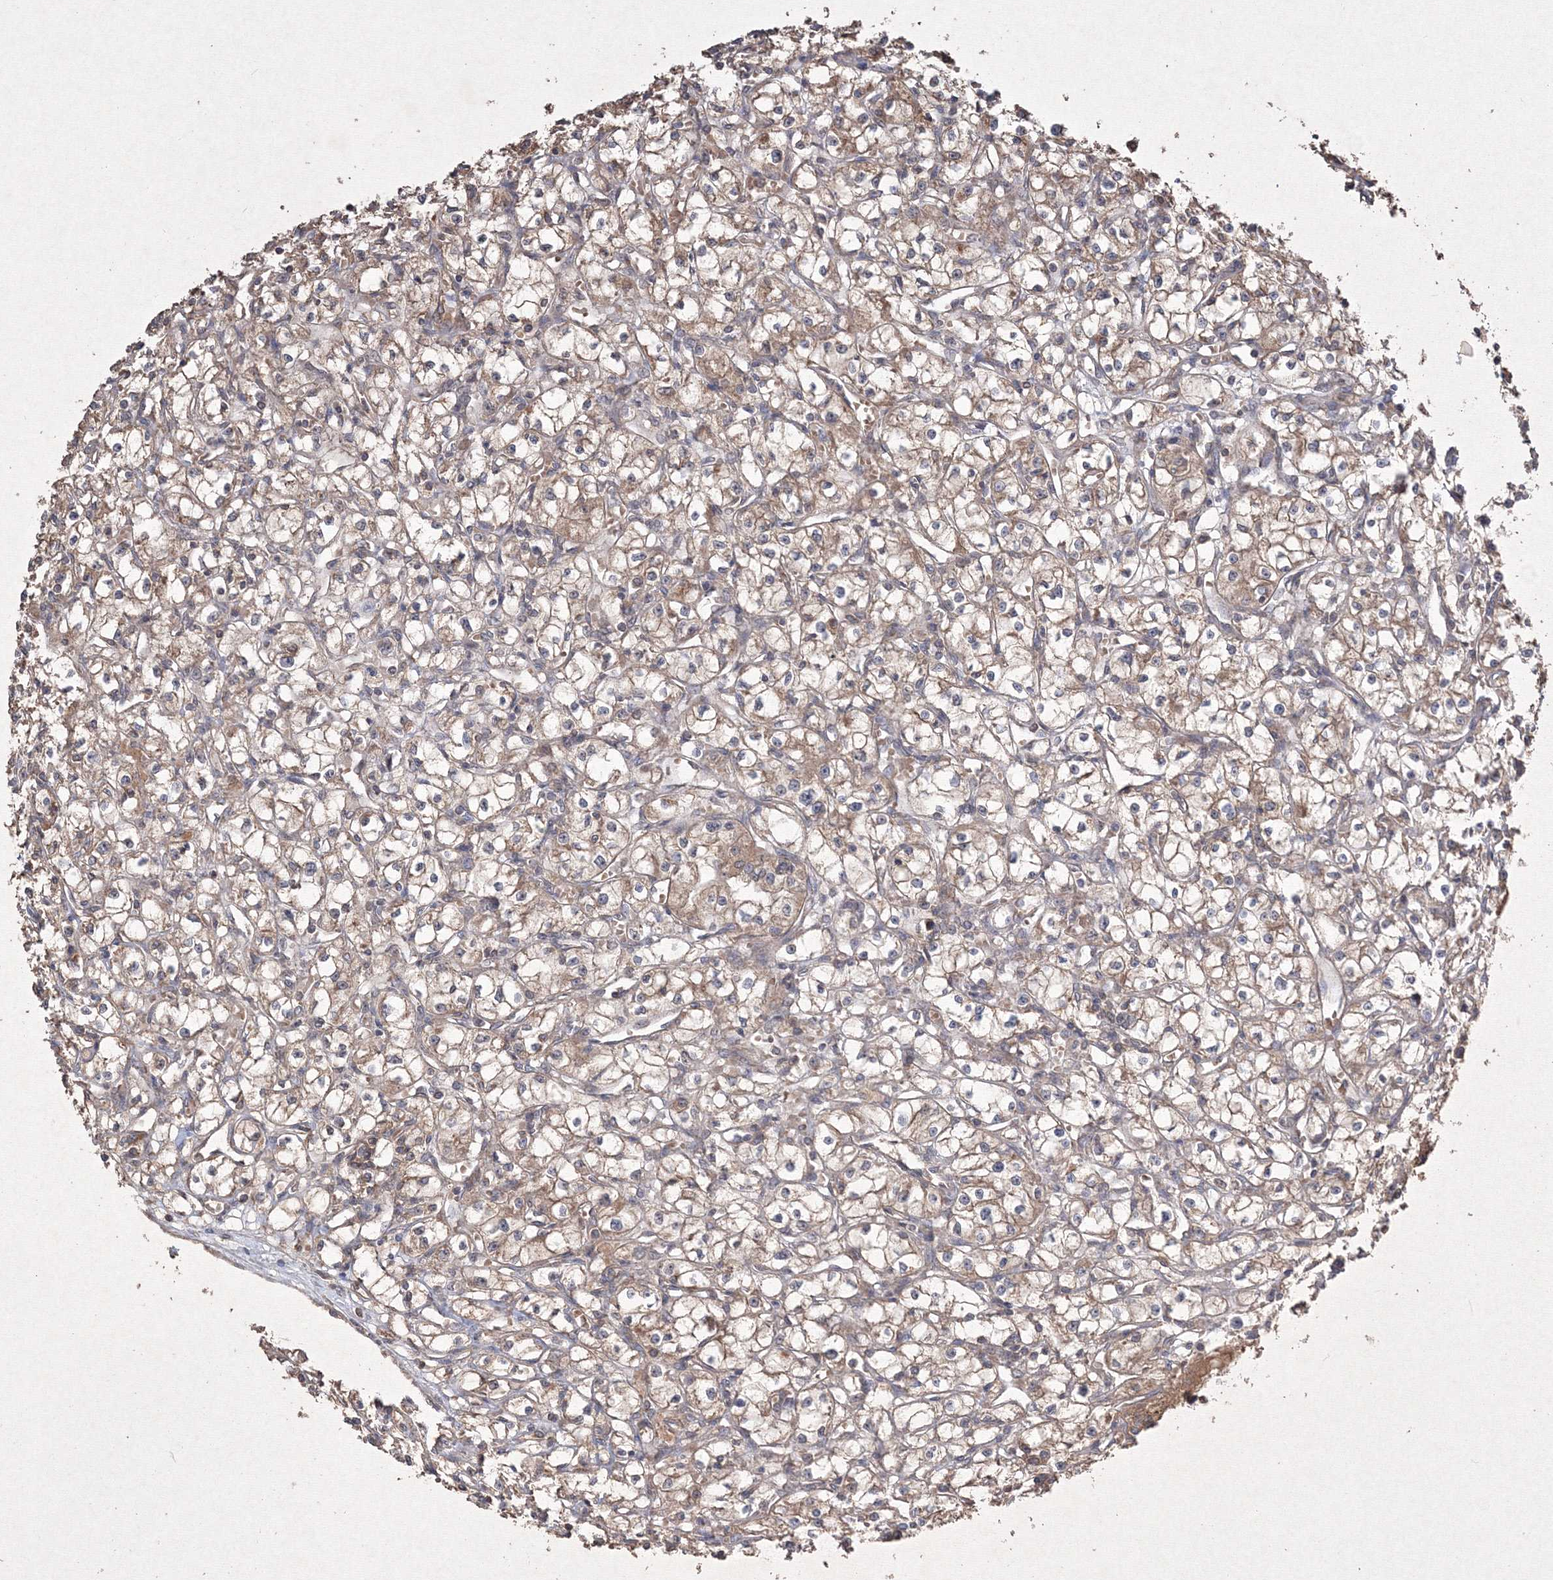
{"staining": {"intensity": "moderate", "quantity": ">75%", "location": "cytoplasmic/membranous"}, "tissue": "renal cancer", "cell_type": "Tumor cells", "image_type": "cancer", "snomed": [{"axis": "morphology", "description": "Adenocarcinoma, NOS"}, {"axis": "topography", "description": "Kidney"}], "caption": "About >75% of tumor cells in renal adenocarcinoma reveal moderate cytoplasmic/membranous protein positivity as visualized by brown immunohistochemical staining.", "gene": "GRSF1", "patient": {"sex": "male", "age": 56}}